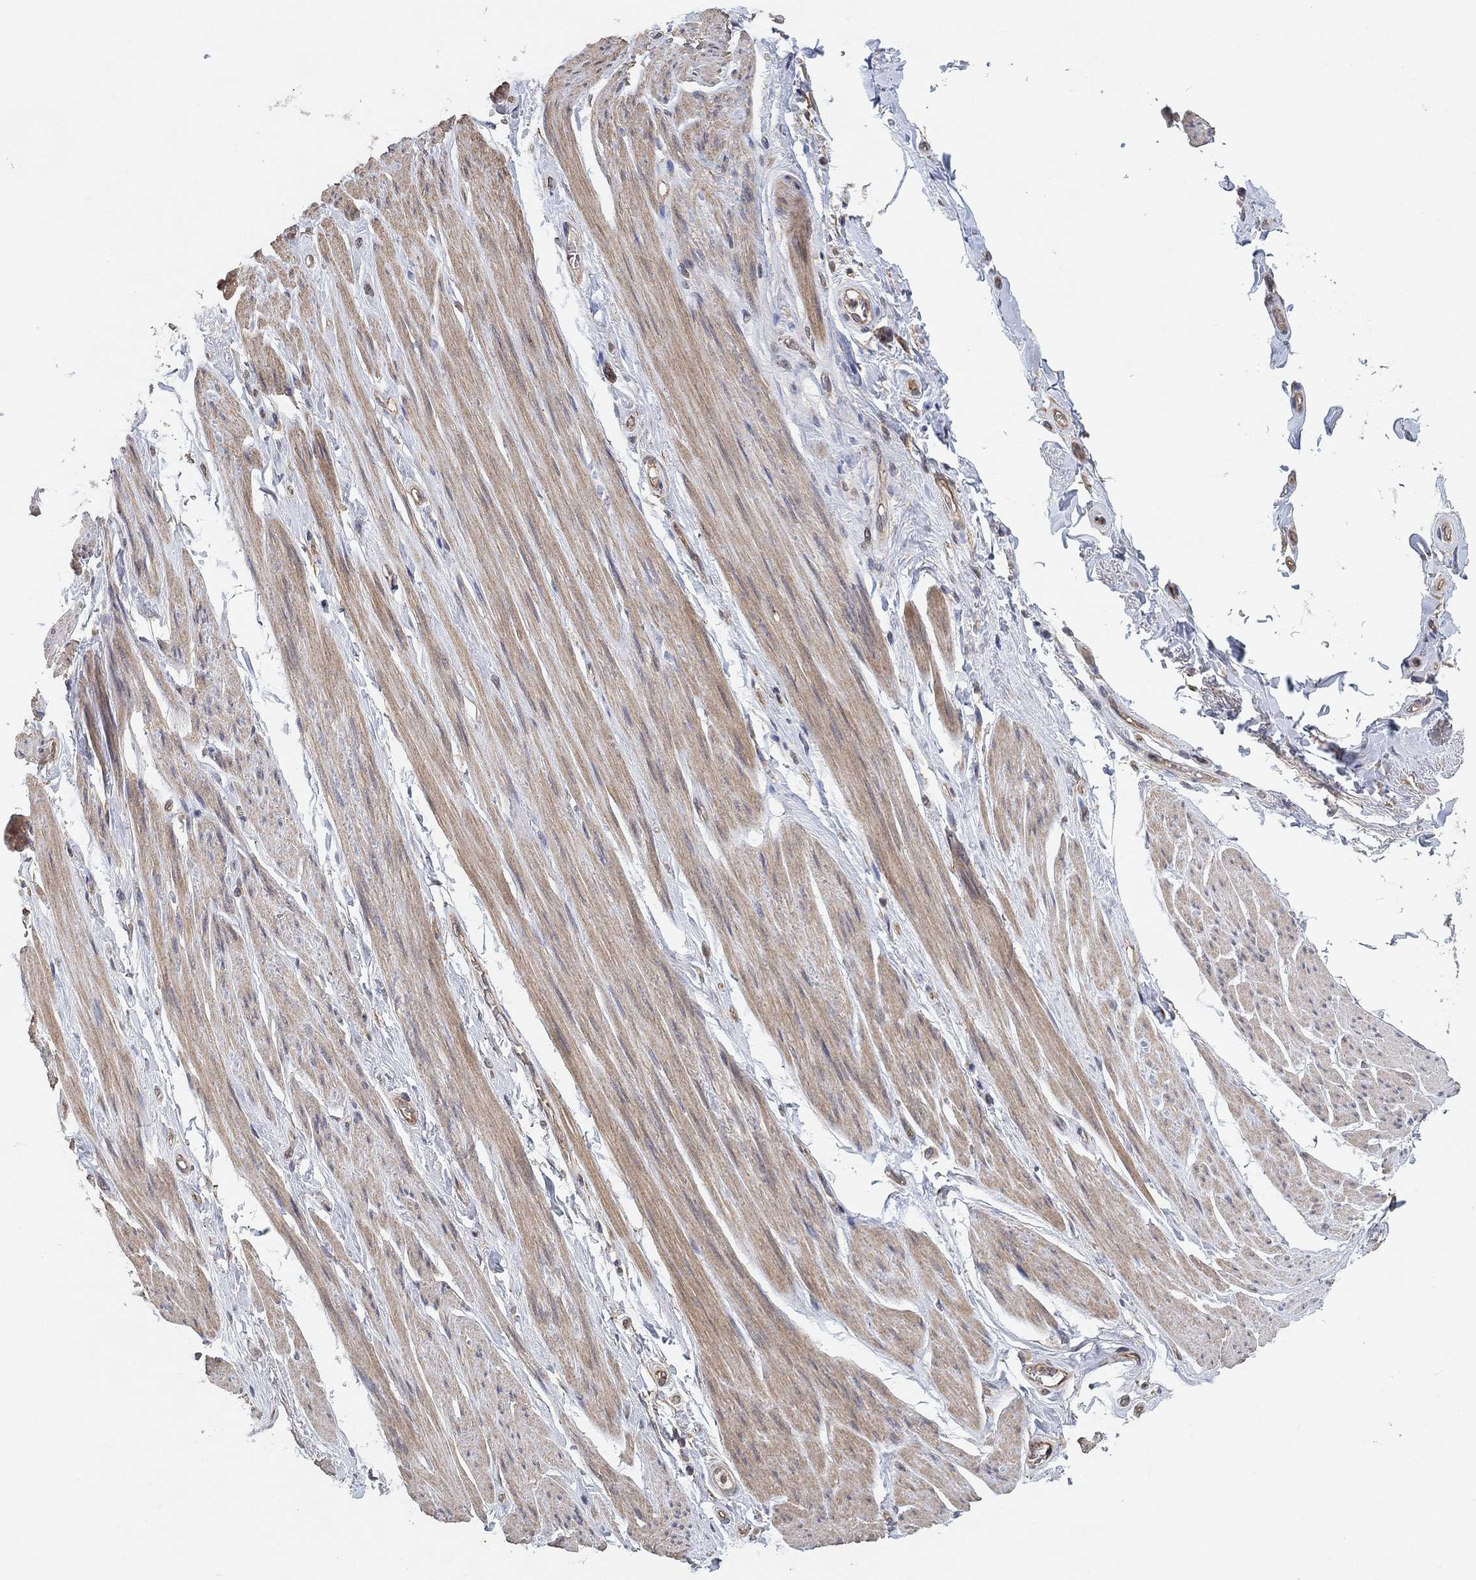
{"staining": {"intensity": "weak", "quantity": "25%-75%", "location": "cytoplasmic/membranous"}, "tissue": "skeletal muscle", "cell_type": "Myocytes", "image_type": "normal", "snomed": [{"axis": "morphology", "description": "Normal tissue, NOS"}, {"axis": "topography", "description": "Skeletal muscle"}, {"axis": "topography", "description": "Anal"}, {"axis": "topography", "description": "Peripheral nerve tissue"}], "caption": "Protein expression analysis of benign human skeletal muscle reveals weak cytoplasmic/membranous positivity in about 25%-75% of myocytes. (DAB IHC, brown staining for protein, blue staining for nuclei).", "gene": "MCUR1", "patient": {"sex": "male", "age": 53}}